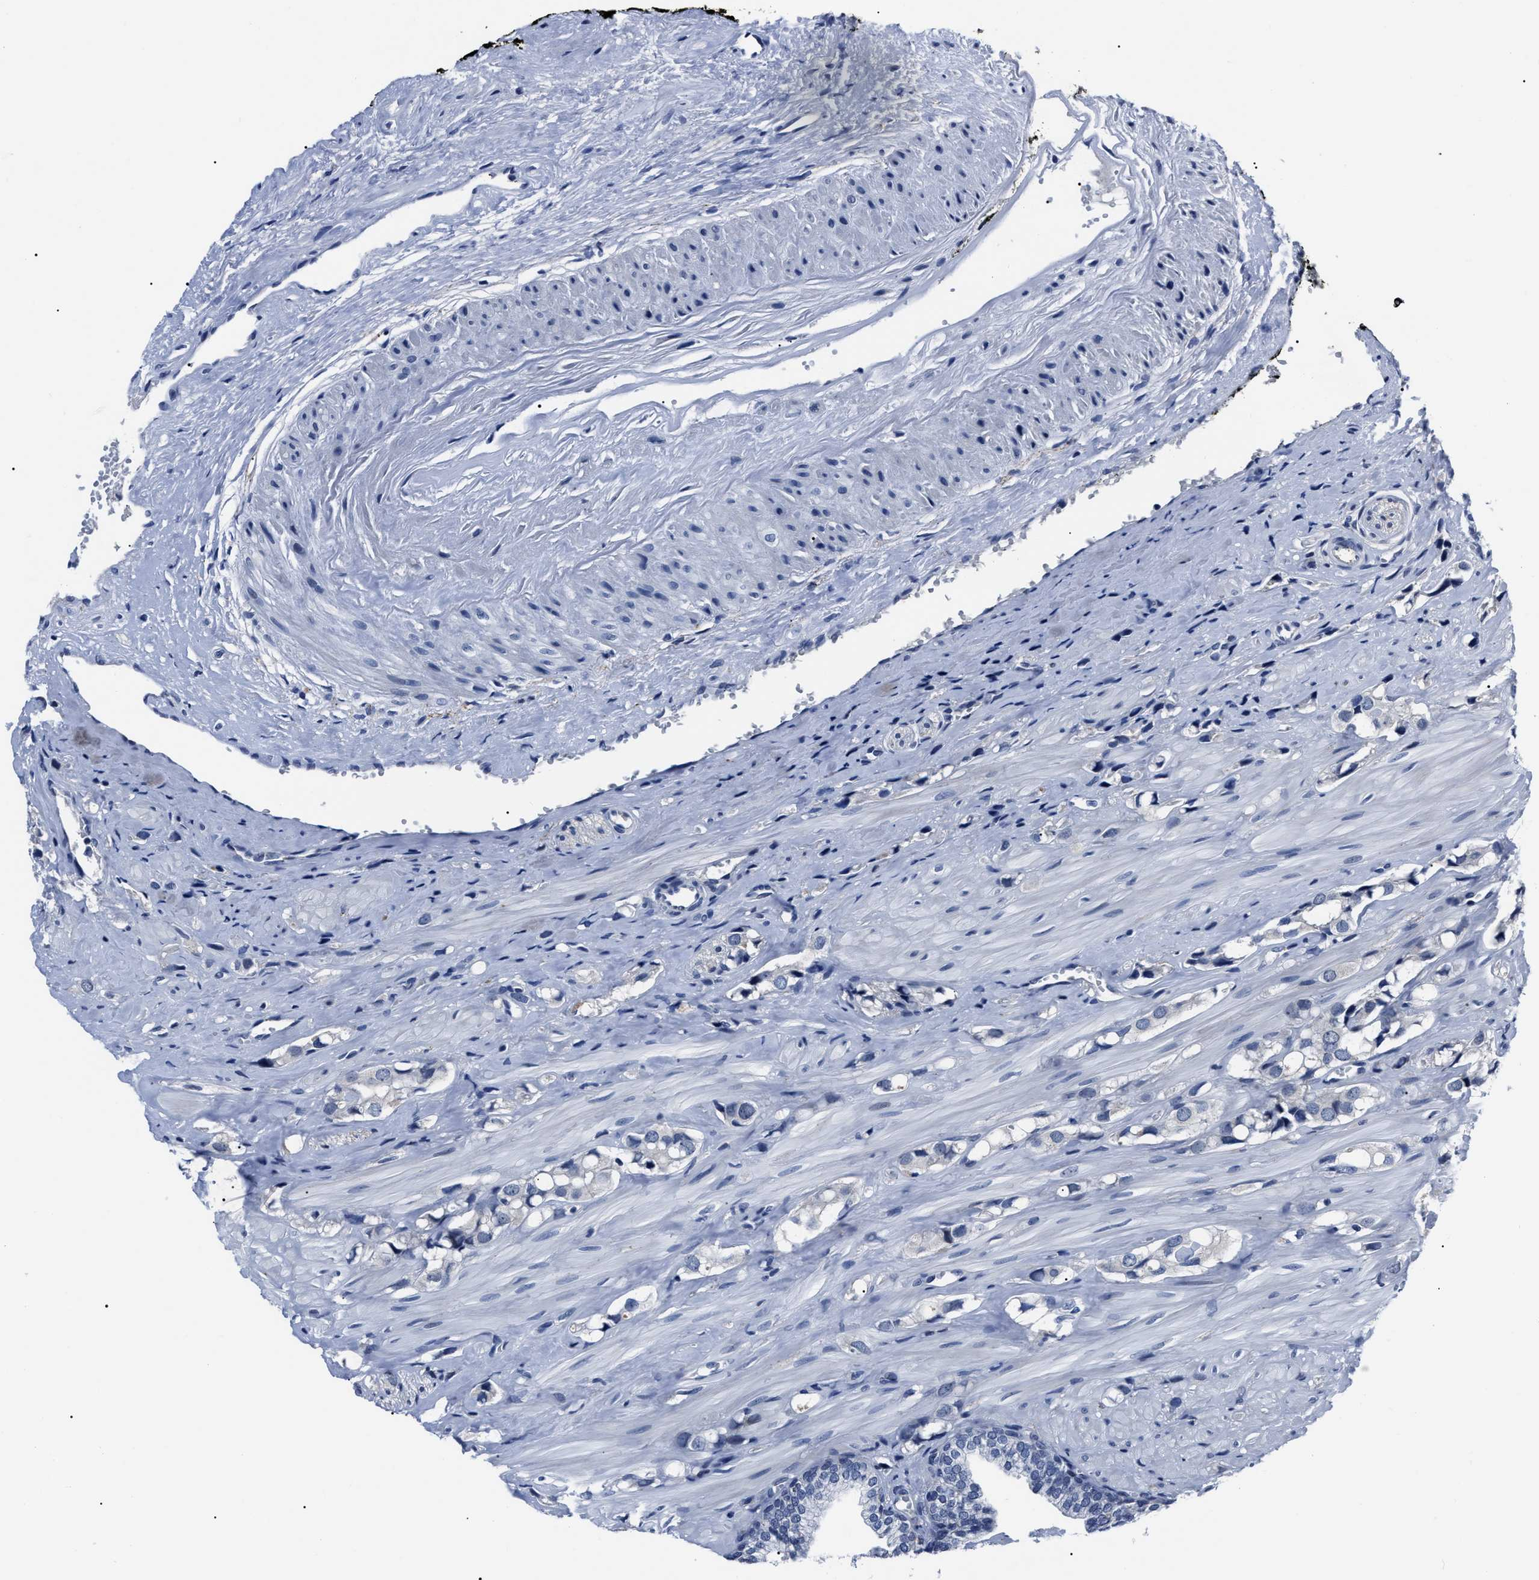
{"staining": {"intensity": "negative", "quantity": "none", "location": "none"}, "tissue": "prostate cancer", "cell_type": "Tumor cells", "image_type": "cancer", "snomed": [{"axis": "morphology", "description": "Adenocarcinoma, High grade"}, {"axis": "topography", "description": "Prostate"}], "caption": "Prostate cancer was stained to show a protein in brown. There is no significant staining in tumor cells.", "gene": "LRWD1", "patient": {"sex": "male", "age": 52}}